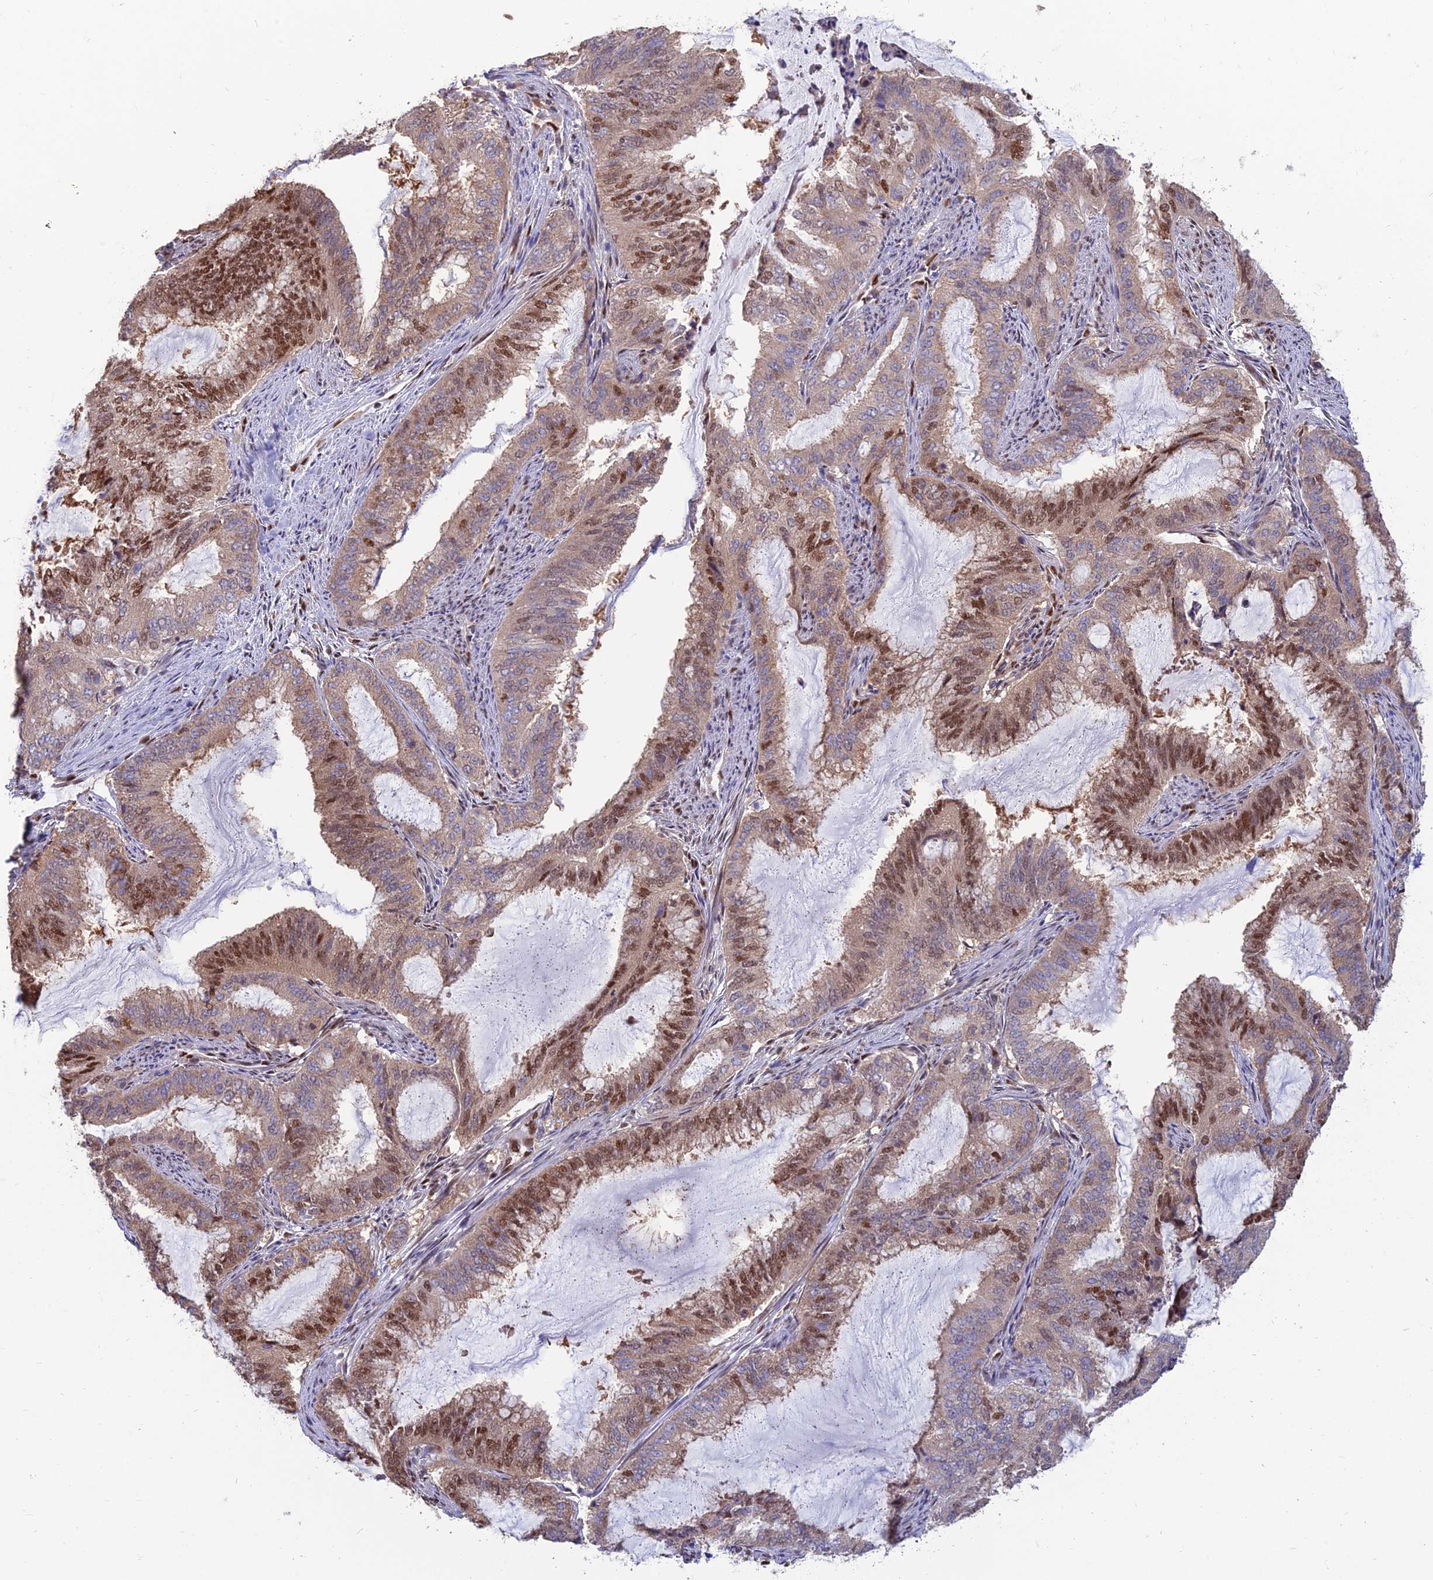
{"staining": {"intensity": "moderate", "quantity": ">75%", "location": "cytoplasmic/membranous,nuclear"}, "tissue": "endometrial cancer", "cell_type": "Tumor cells", "image_type": "cancer", "snomed": [{"axis": "morphology", "description": "Adenocarcinoma, NOS"}, {"axis": "topography", "description": "Endometrium"}], "caption": "Protein staining of endometrial cancer tissue shows moderate cytoplasmic/membranous and nuclear staining in approximately >75% of tumor cells. The staining was performed using DAB (3,3'-diaminobenzidine) to visualize the protein expression in brown, while the nuclei were stained in blue with hematoxylin (Magnification: 20x).", "gene": "DNPEP", "patient": {"sex": "female", "age": 51}}